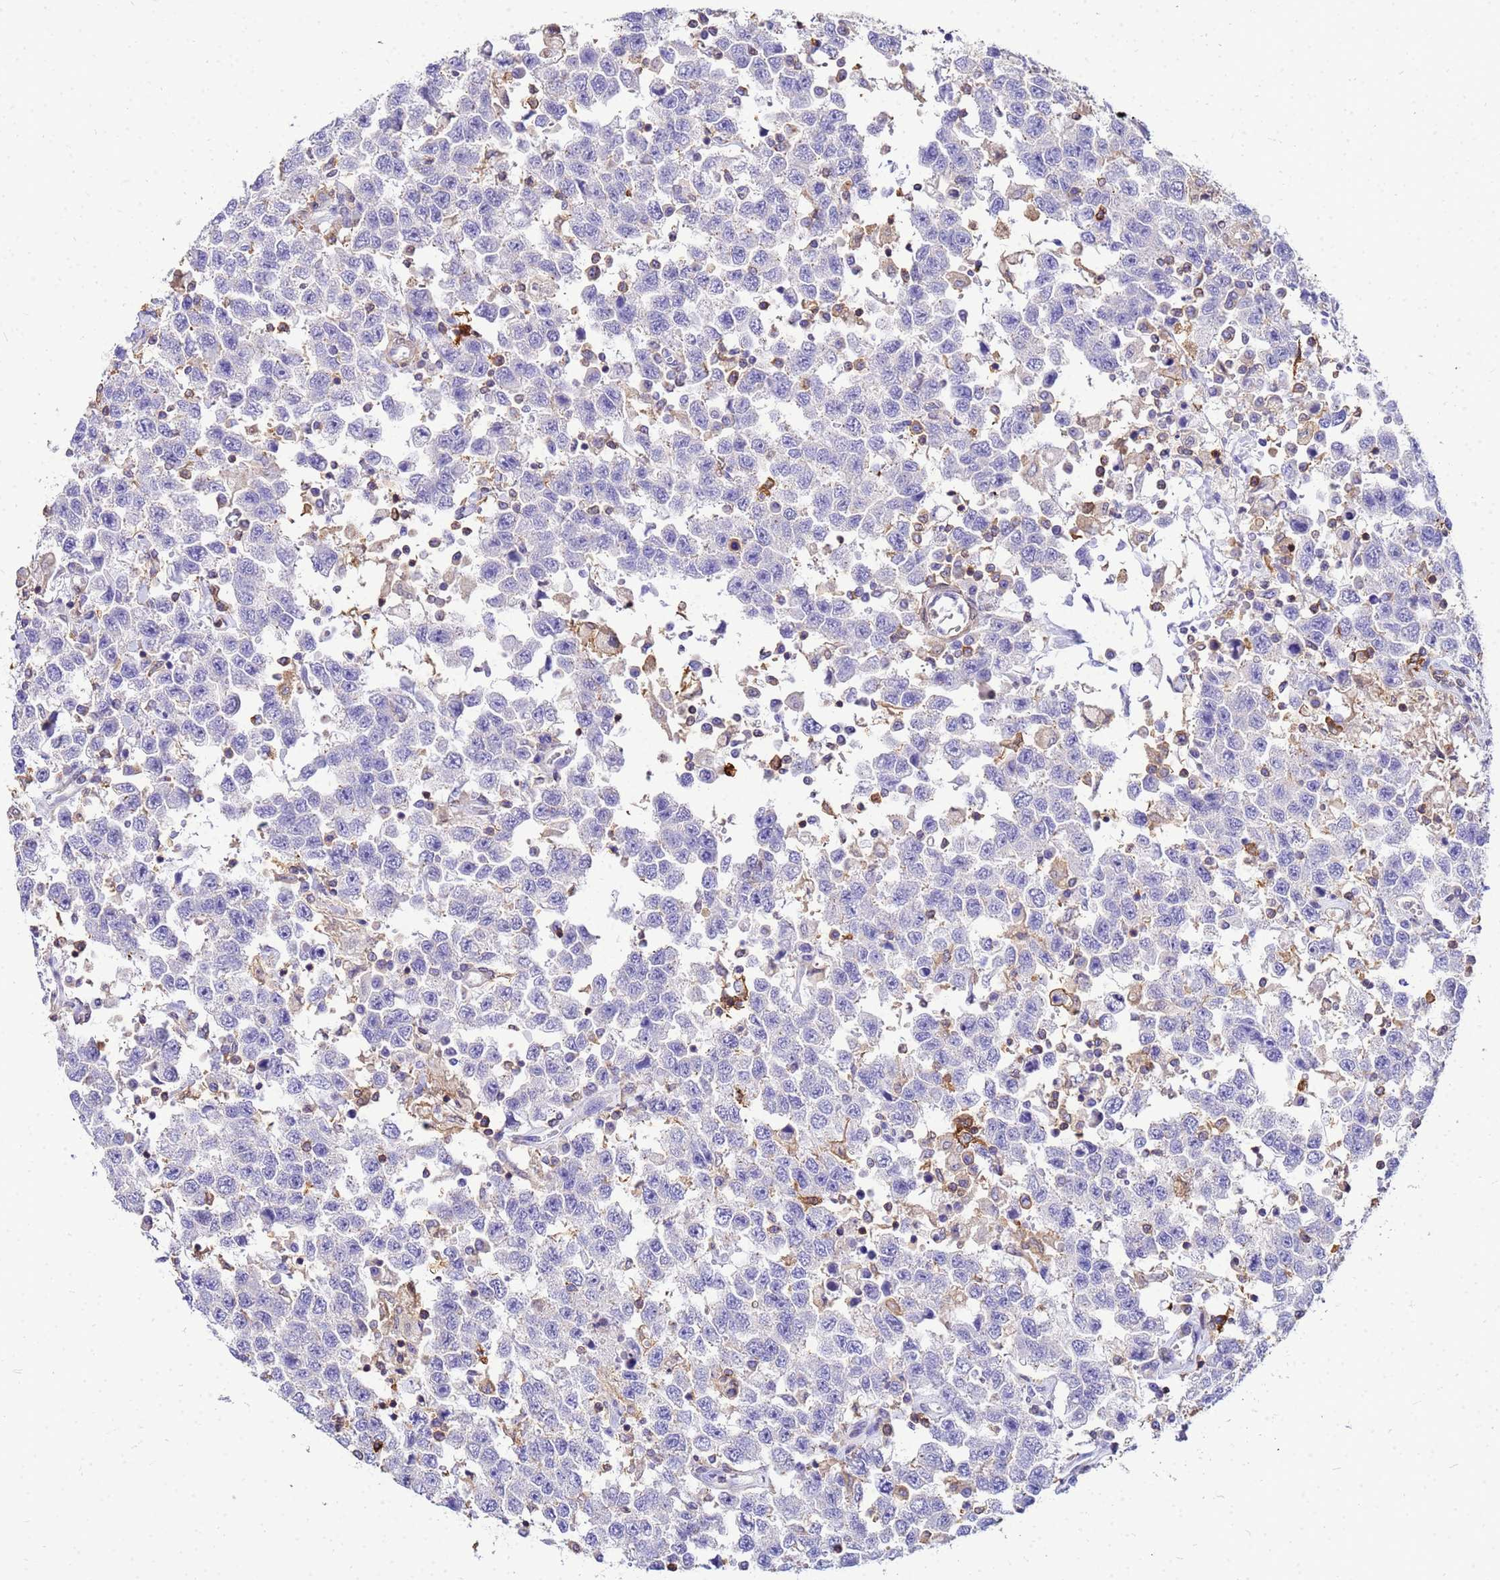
{"staining": {"intensity": "negative", "quantity": "none", "location": "none"}, "tissue": "testis cancer", "cell_type": "Tumor cells", "image_type": "cancer", "snomed": [{"axis": "morphology", "description": "Seminoma, NOS"}, {"axis": "topography", "description": "Testis"}], "caption": "Immunohistochemistry (IHC) photomicrograph of human seminoma (testis) stained for a protein (brown), which reveals no expression in tumor cells.", "gene": "DBNDD2", "patient": {"sex": "male", "age": 41}}